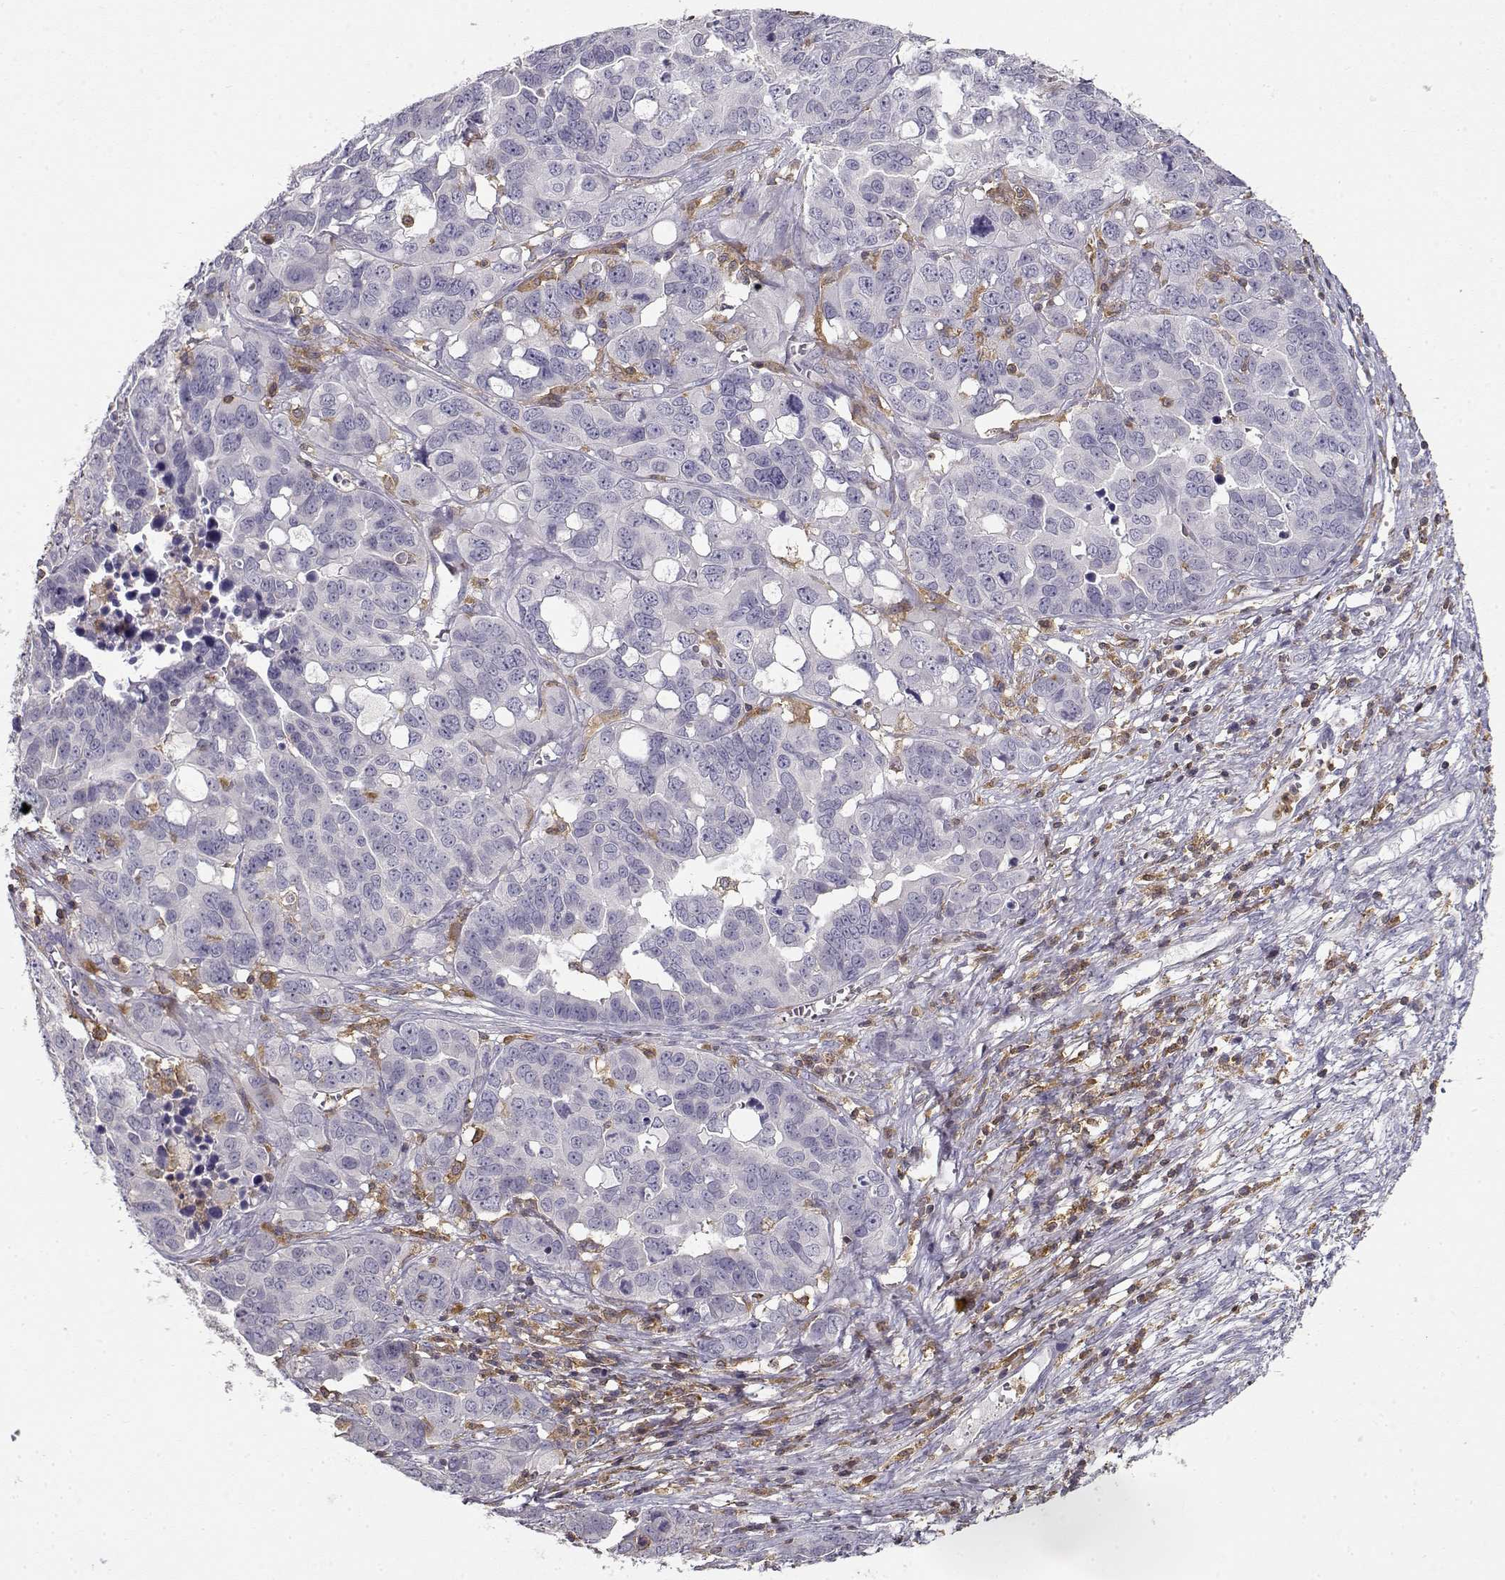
{"staining": {"intensity": "negative", "quantity": "none", "location": "none"}, "tissue": "ovarian cancer", "cell_type": "Tumor cells", "image_type": "cancer", "snomed": [{"axis": "morphology", "description": "Carcinoma, endometroid"}, {"axis": "topography", "description": "Ovary"}], "caption": "Histopathology image shows no protein expression in tumor cells of ovarian cancer tissue.", "gene": "VAV1", "patient": {"sex": "female", "age": 78}}